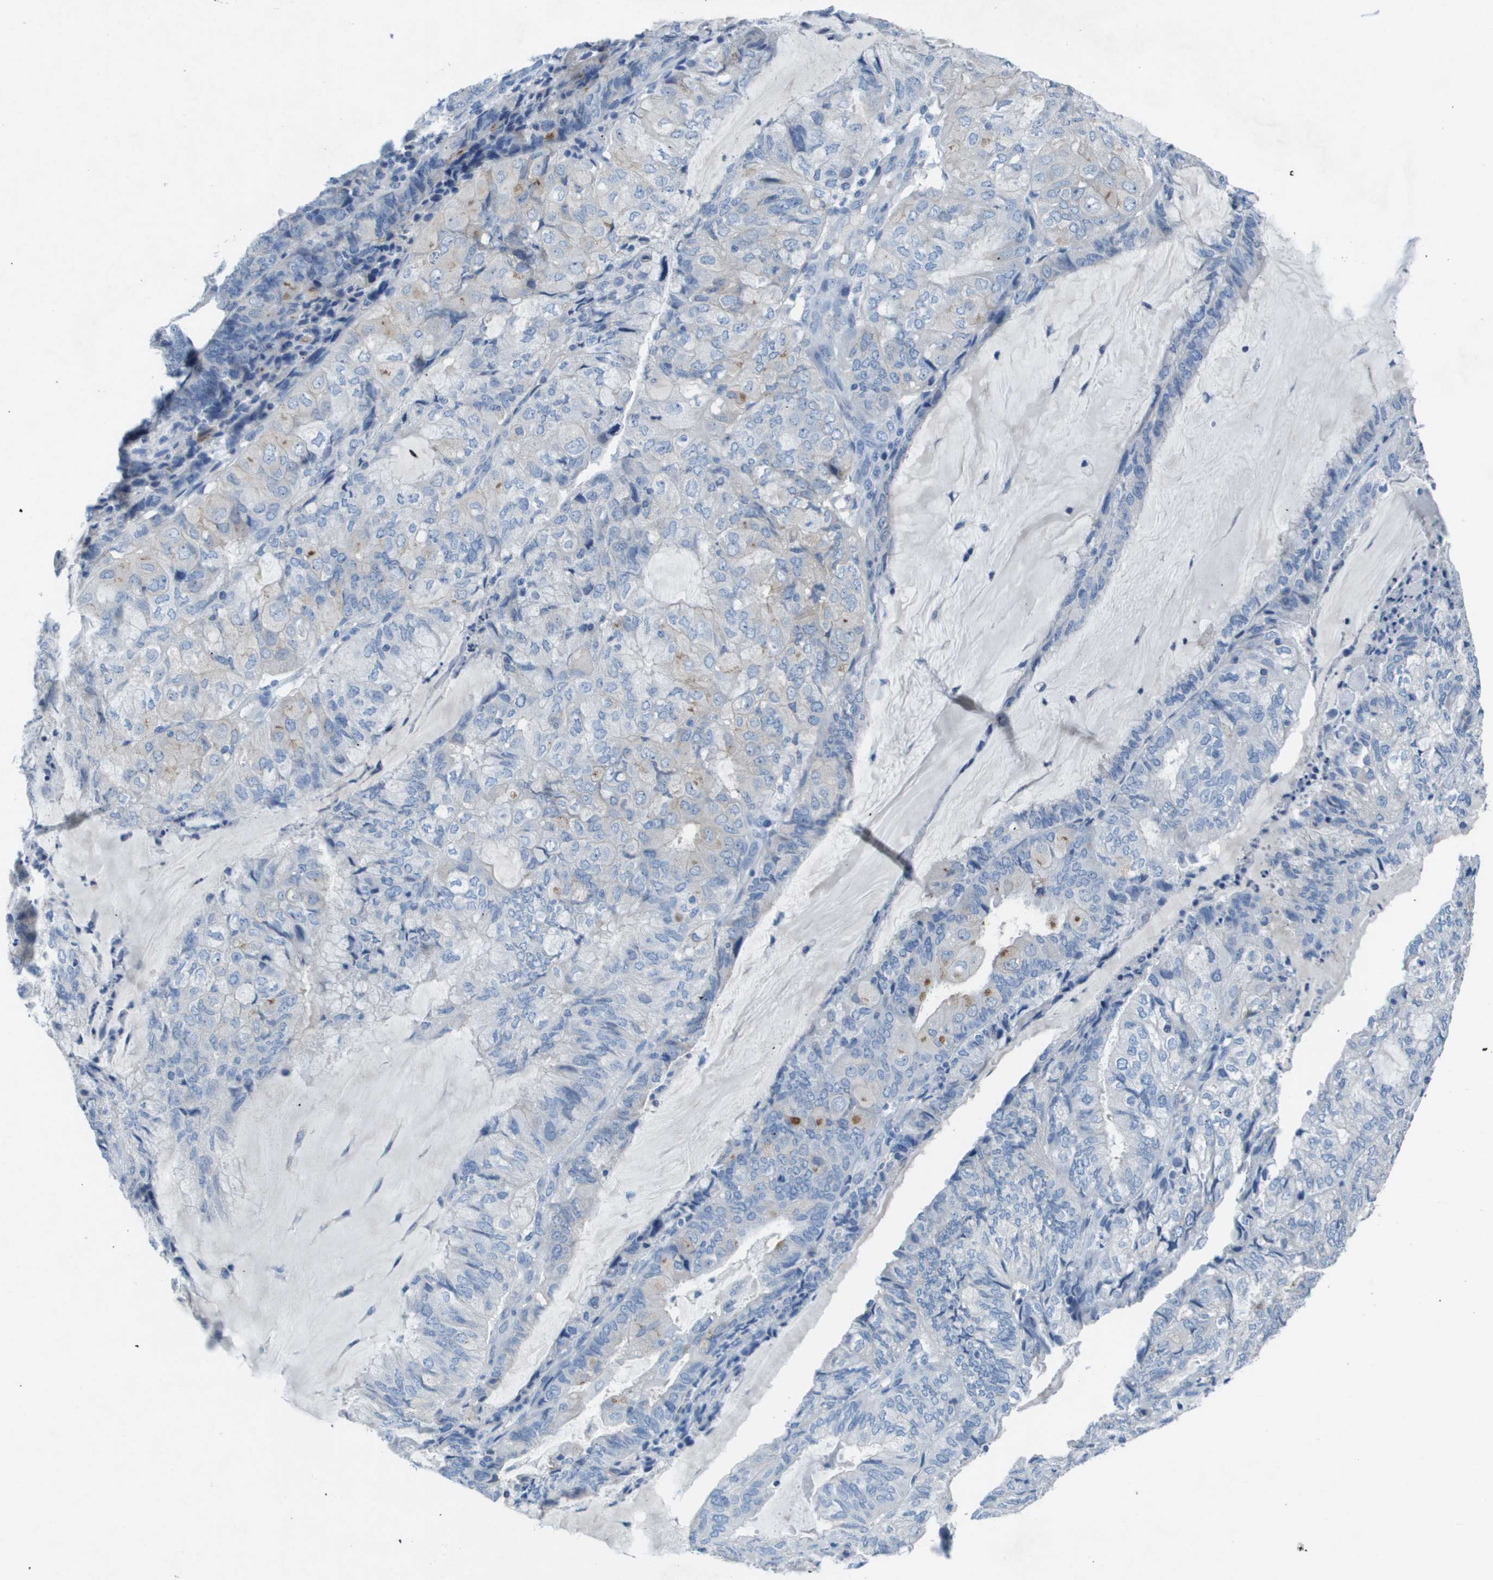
{"staining": {"intensity": "negative", "quantity": "none", "location": "none"}, "tissue": "endometrial cancer", "cell_type": "Tumor cells", "image_type": "cancer", "snomed": [{"axis": "morphology", "description": "Adenocarcinoma, NOS"}, {"axis": "topography", "description": "Endometrium"}], "caption": "Histopathology image shows no significant protein expression in tumor cells of endometrial cancer (adenocarcinoma).", "gene": "NCS1", "patient": {"sex": "female", "age": 81}}